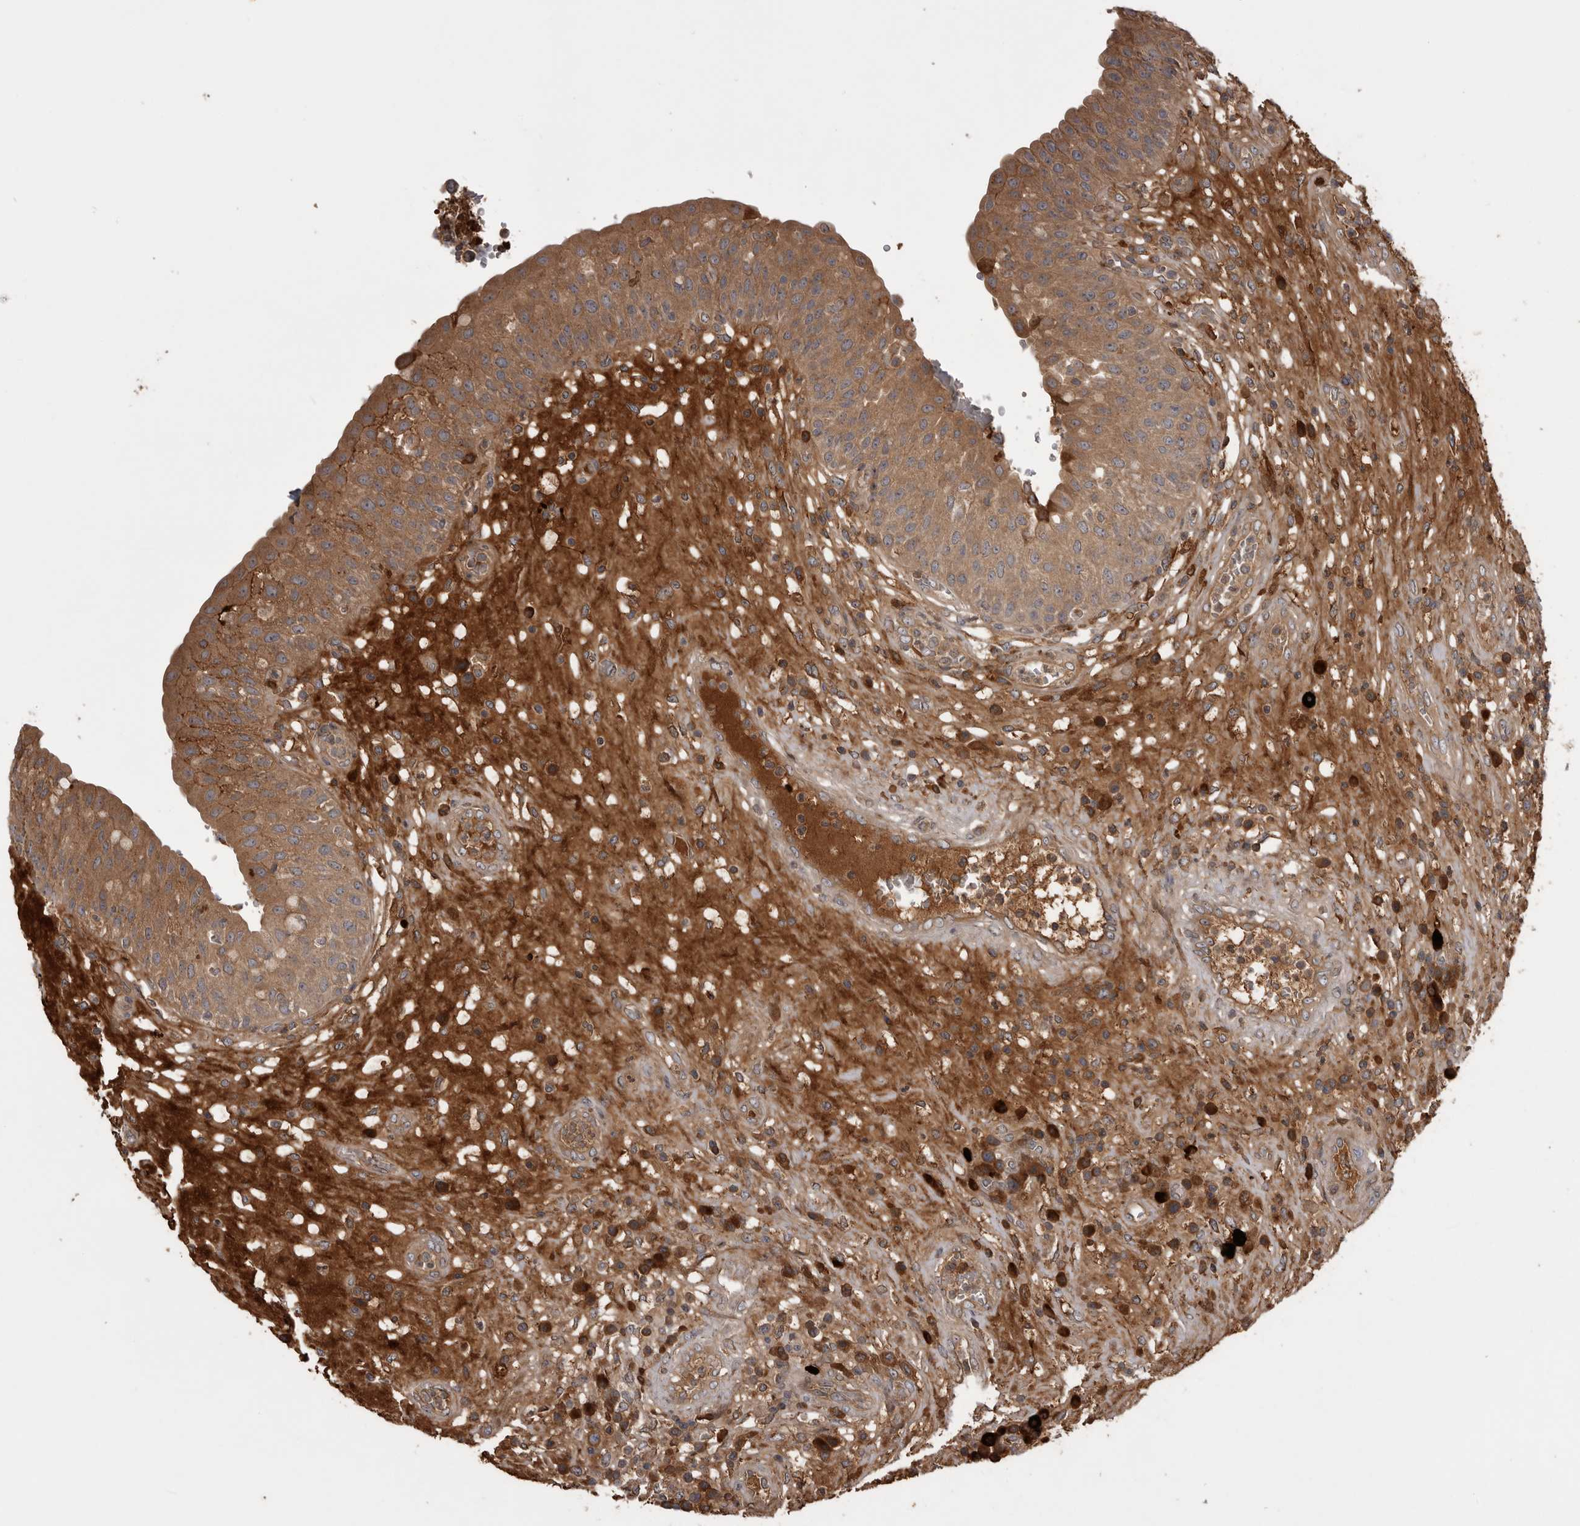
{"staining": {"intensity": "moderate", "quantity": ">75%", "location": "cytoplasmic/membranous"}, "tissue": "urinary bladder", "cell_type": "Urothelial cells", "image_type": "normal", "snomed": [{"axis": "morphology", "description": "Normal tissue, NOS"}, {"axis": "topography", "description": "Urinary bladder"}], "caption": "Immunohistochemistry (IHC) photomicrograph of normal urinary bladder: urinary bladder stained using immunohistochemistry exhibits medium levels of moderate protein expression localized specifically in the cytoplasmic/membranous of urothelial cells, appearing as a cytoplasmic/membranous brown color.", "gene": "RAB3GAP2", "patient": {"sex": "female", "age": 62}}